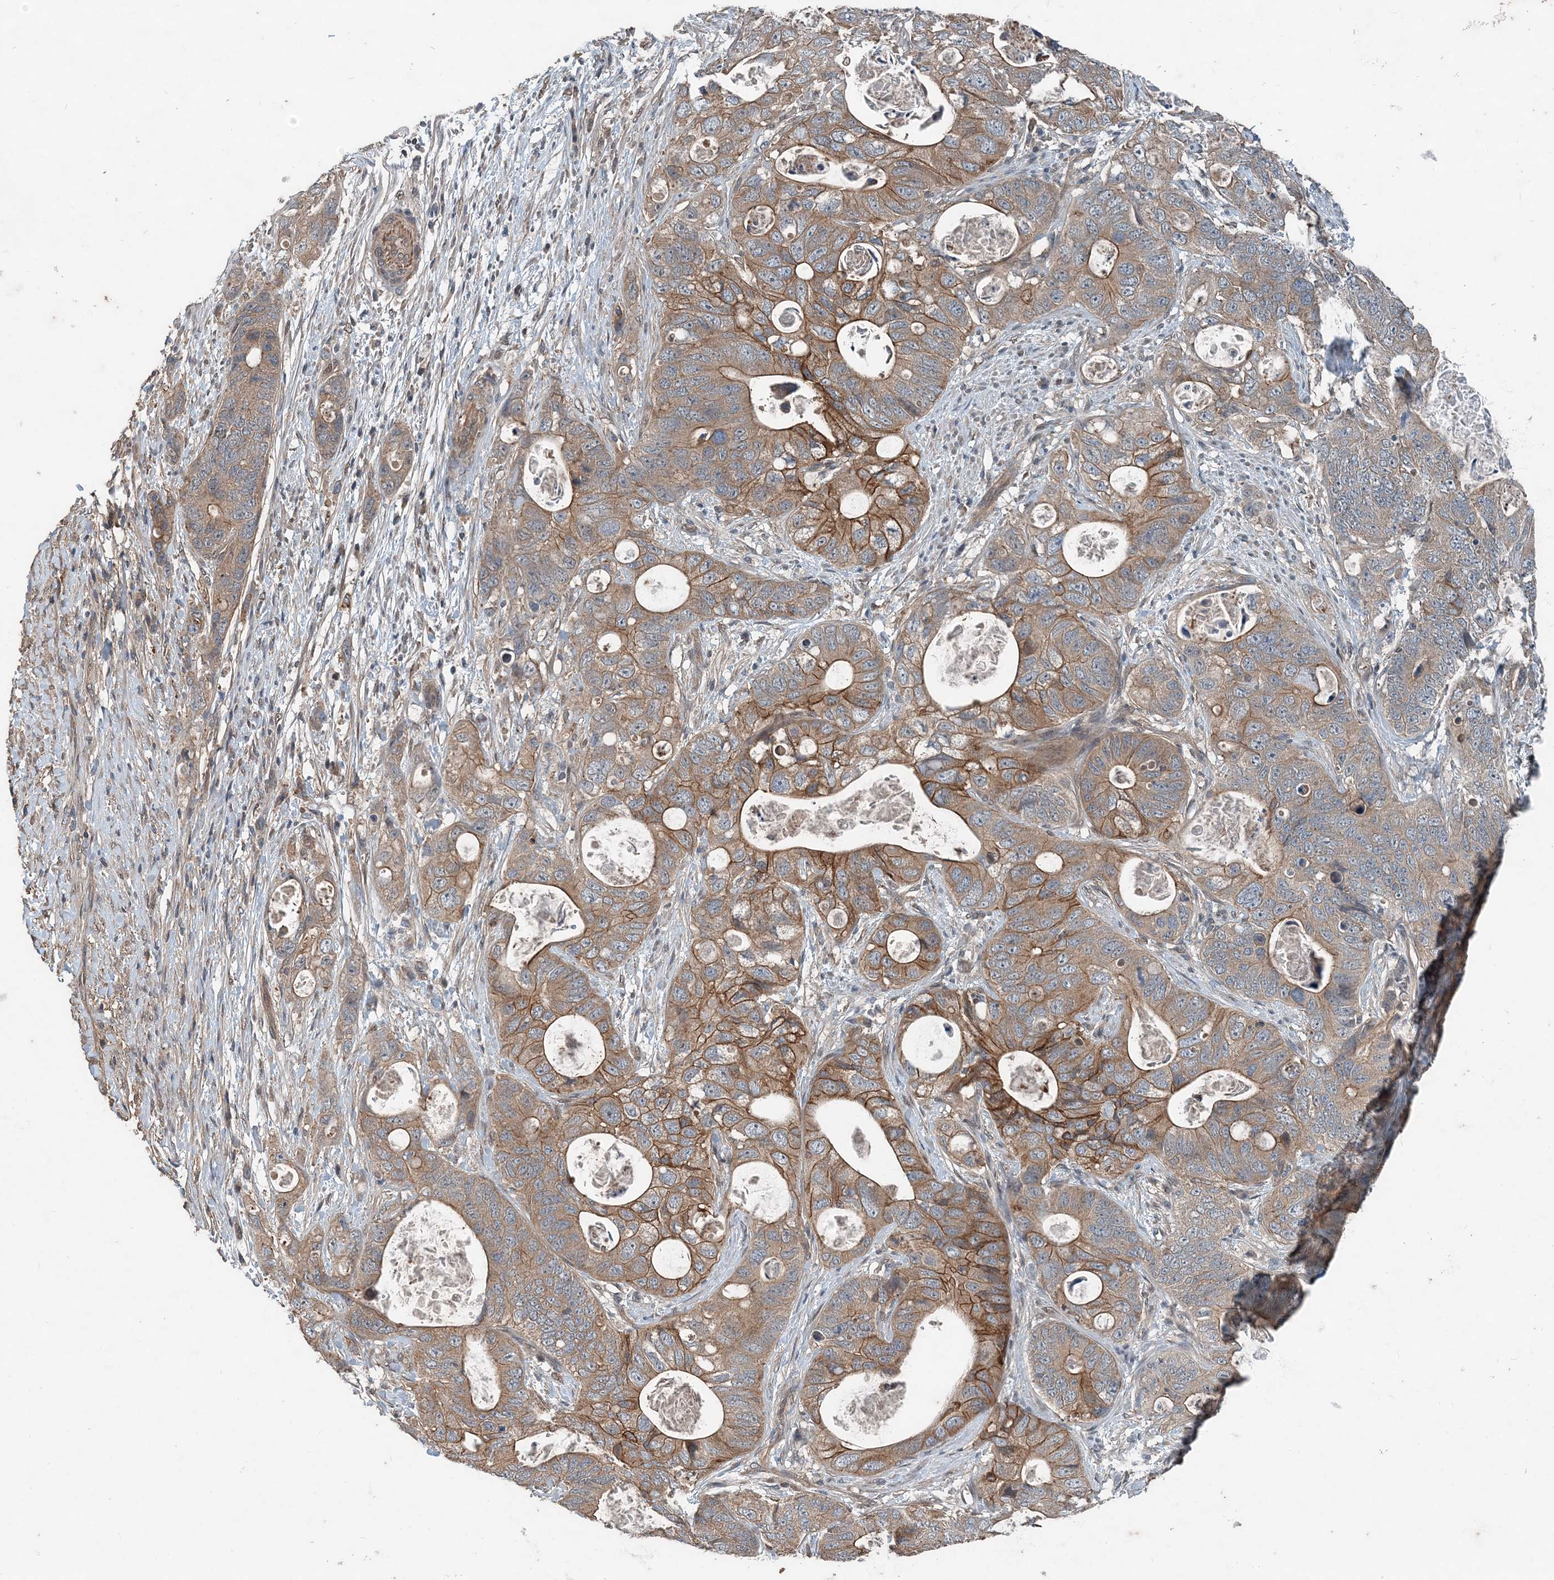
{"staining": {"intensity": "moderate", "quantity": ">75%", "location": "cytoplasmic/membranous"}, "tissue": "stomach cancer", "cell_type": "Tumor cells", "image_type": "cancer", "snomed": [{"axis": "morphology", "description": "Adenocarcinoma, NOS"}, {"axis": "topography", "description": "Stomach"}], "caption": "This histopathology image exhibits immunohistochemistry staining of human adenocarcinoma (stomach), with medium moderate cytoplasmic/membranous positivity in about >75% of tumor cells.", "gene": "SMPD3", "patient": {"sex": "female", "age": 89}}